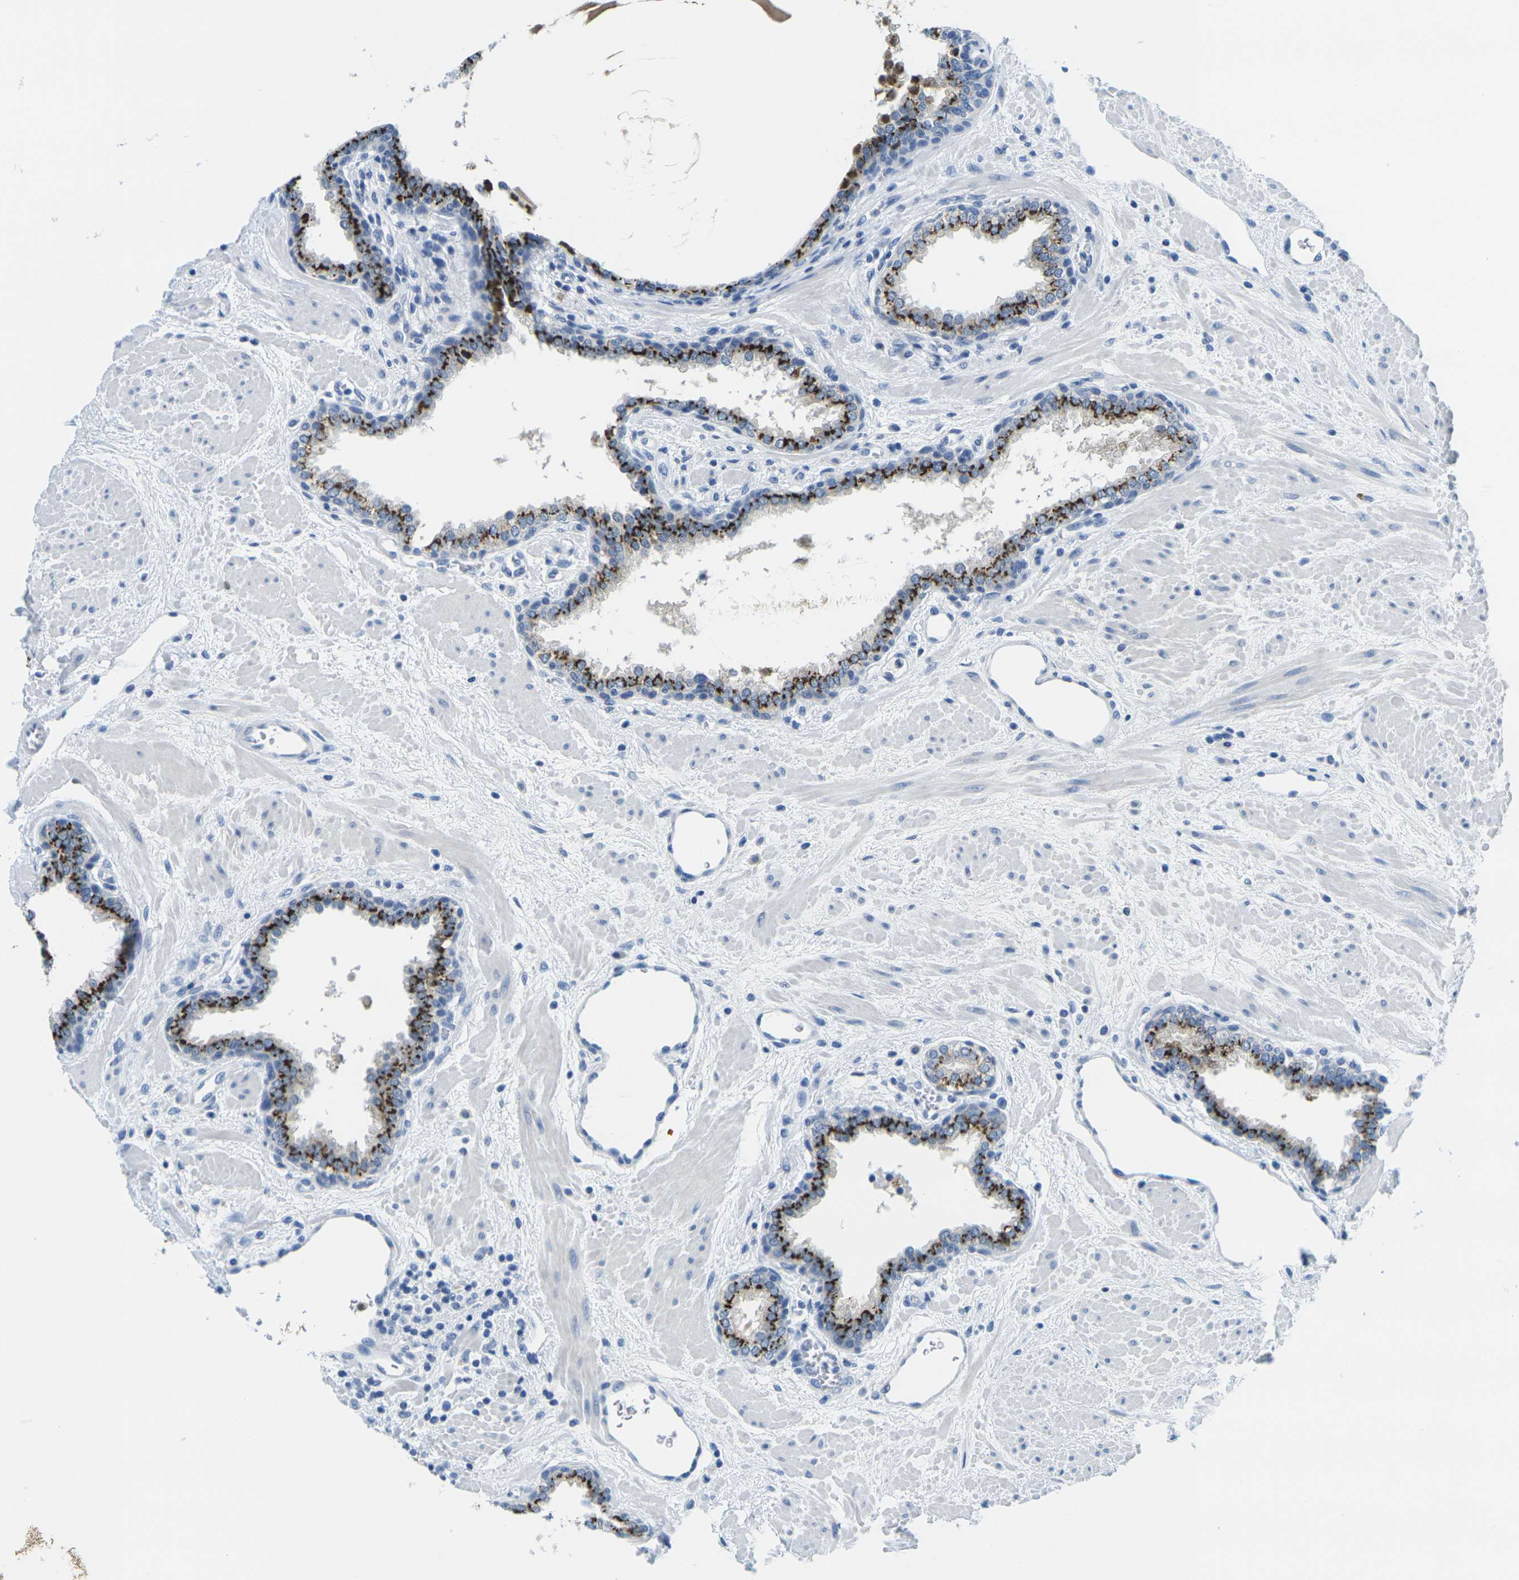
{"staining": {"intensity": "strong", "quantity": "25%-75%", "location": "cytoplasmic/membranous"}, "tissue": "prostate", "cell_type": "Glandular cells", "image_type": "normal", "snomed": [{"axis": "morphology", "description": "Normal tissue, NOS"}, {"axis": "topography", "description": "Prostate"}], "caption": "Immunohistochemical staining of benign prostate exhibits high levels of strong cytoplasmic/membranous positivity in about 25%-75% of glandular cells. Ihc stains the protein of interest in brown and the nuclei are stained blue.", "gene": "FAM3D", "patient": {"sex": "male", "age": 51}}